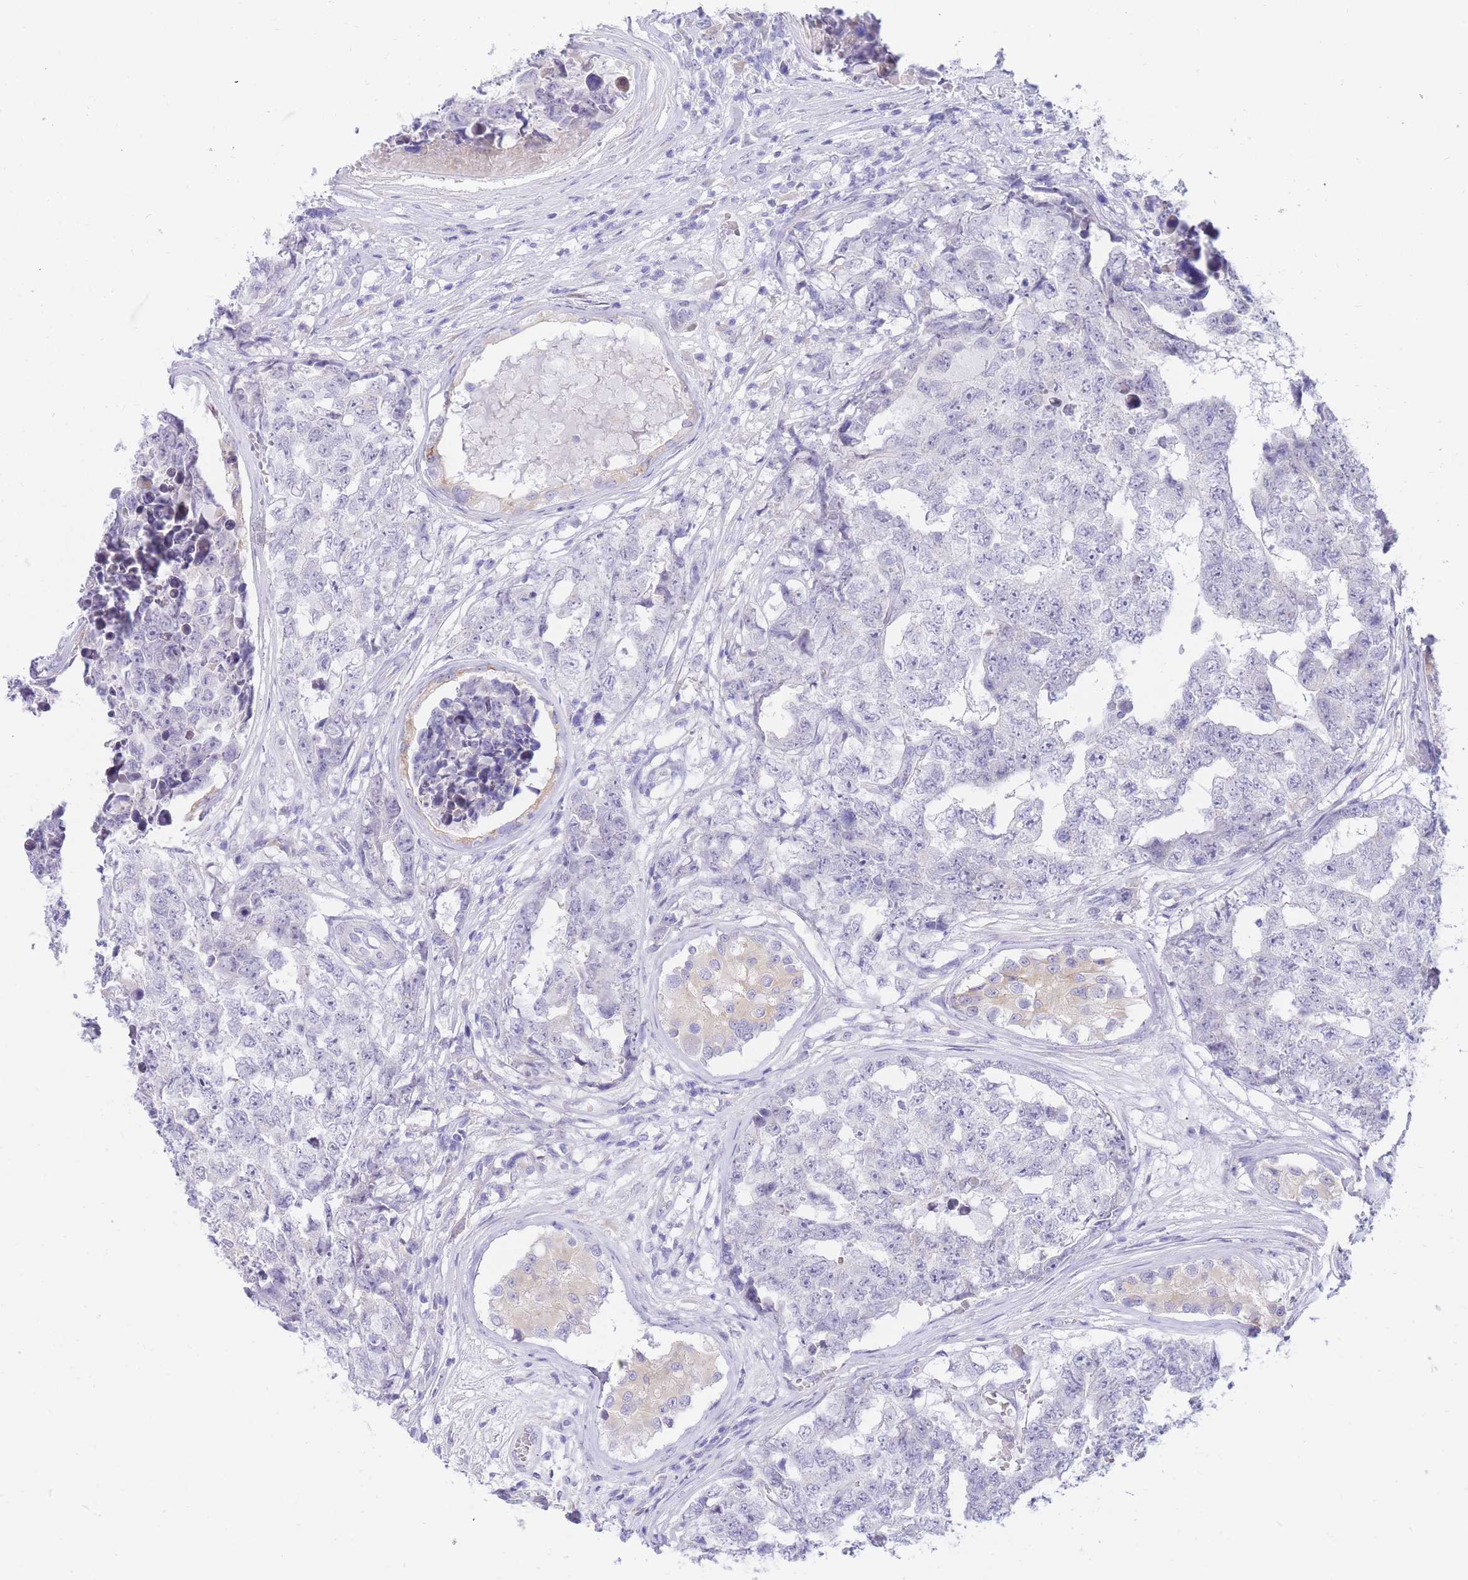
{"staining": {"intensity": "negative", "quantity": "none", "location": "none"}, "tissue": "testis cancer", "cell_type": "Tumor cells", "image_type": "cancer", "snomed": [{"axis": "morphology", "description": "Carcinoma, Embryonal, NOS"}, {"axis": "topography", "description": "Testis"}], "caption": "This is an IHC micrograph of testis embryonal carcinoma. There is no expression in tumor cells.", "gene": "SSUH2", "patient": {"sex": "male", "age": 25}}